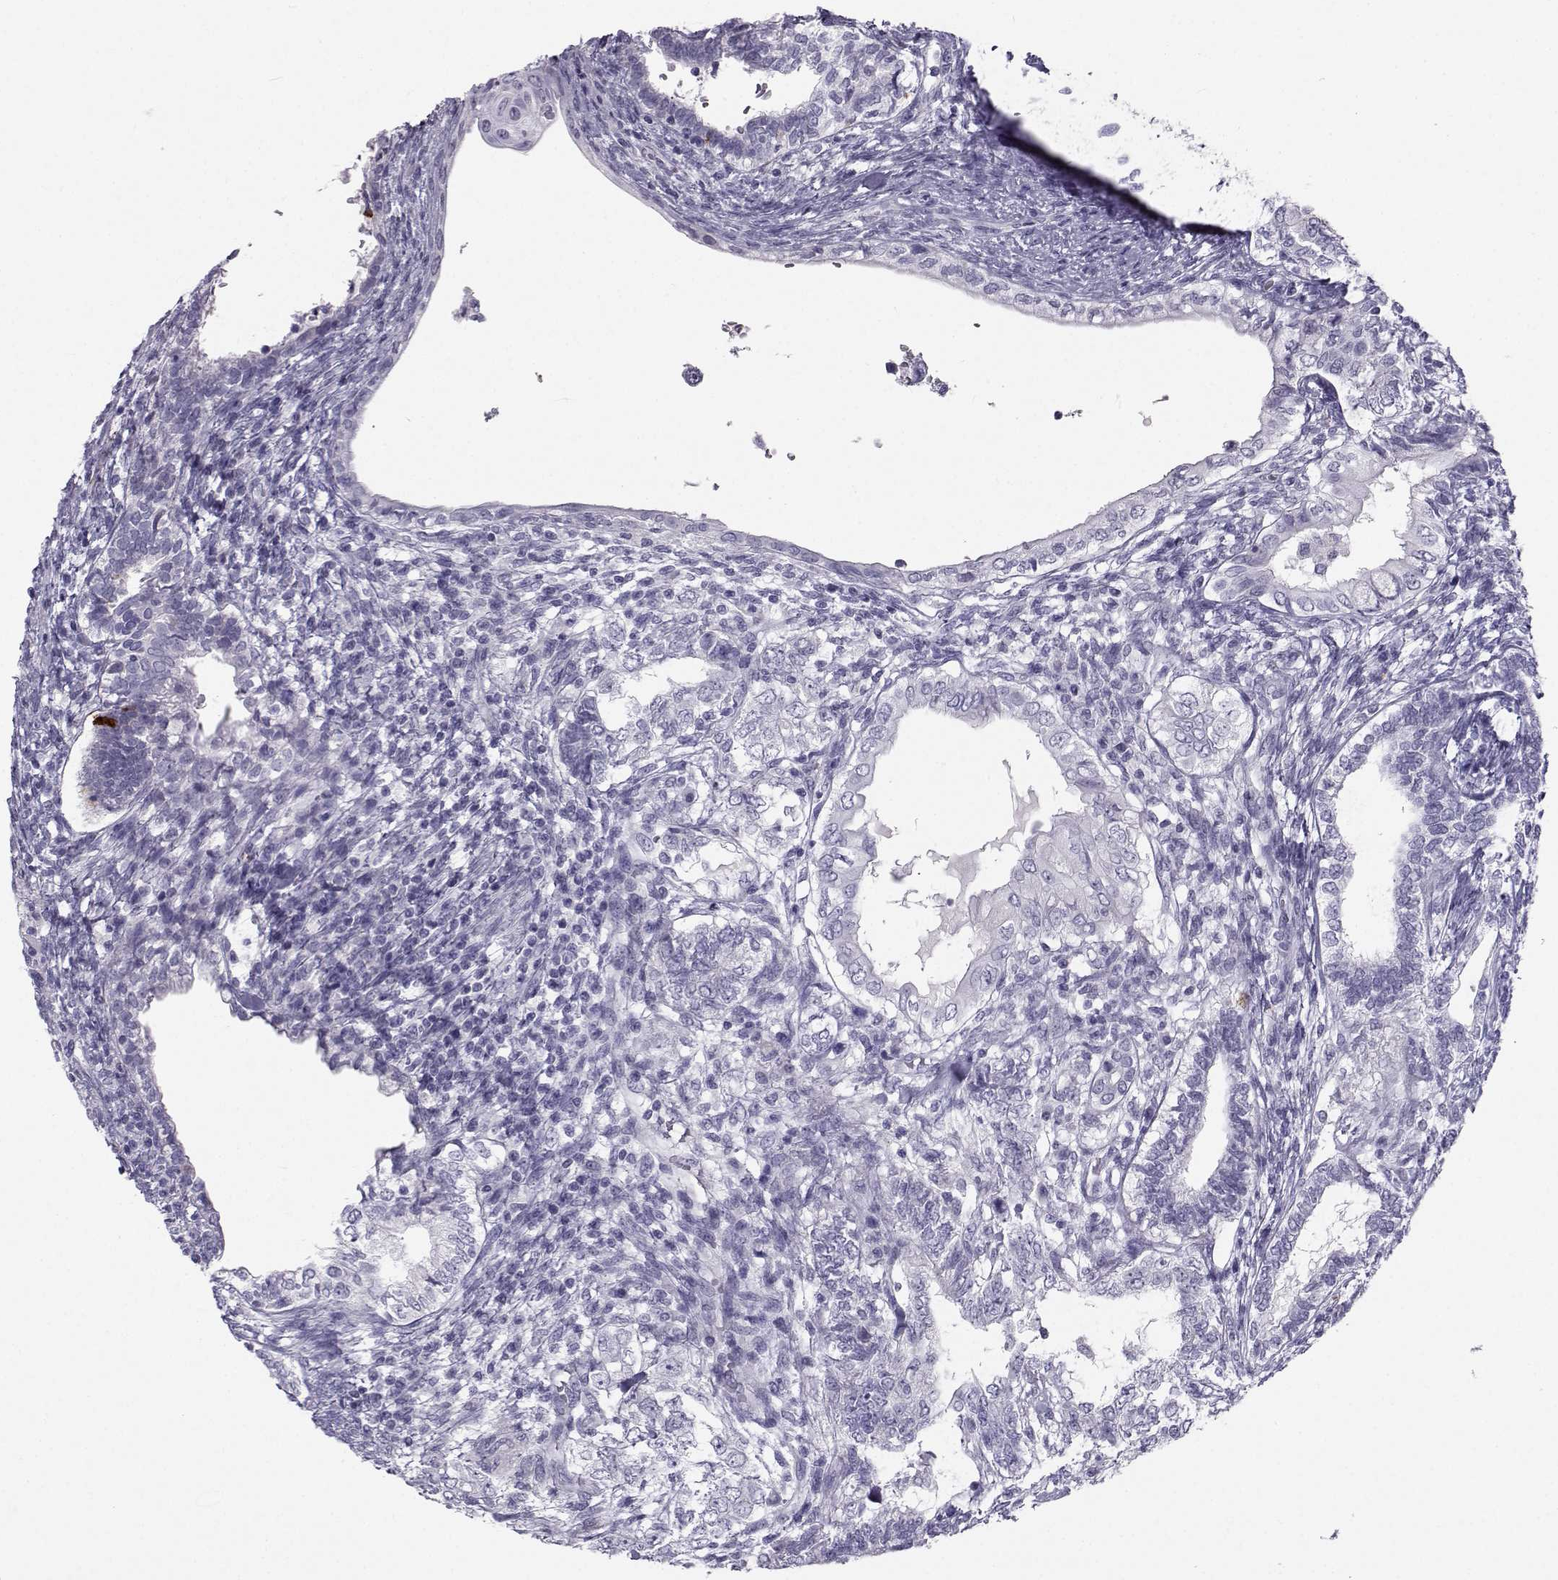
{"staining": {"intensity": "negative", "quantity": "none", "location": "none"}, "tissue": "testis cancer", "cell_type": "Tumor cells", "image_type": "cancer", "snomed": [{"axis": "morphology", "description": "Seminoma, NOS"}, {"axis": "morphology", "description": "Carcinoma, Embryonal, NOS"}, {"axis": "topography", "description": "Testis"}], "caption": "The IHC histopathology image has no significant expression in tumor cells of testis embryonal carcinoma tissue. (DAB IHC, high magnification).", "gene": "PCSK1N", "patient": {"sex": "male", "age": 41}}